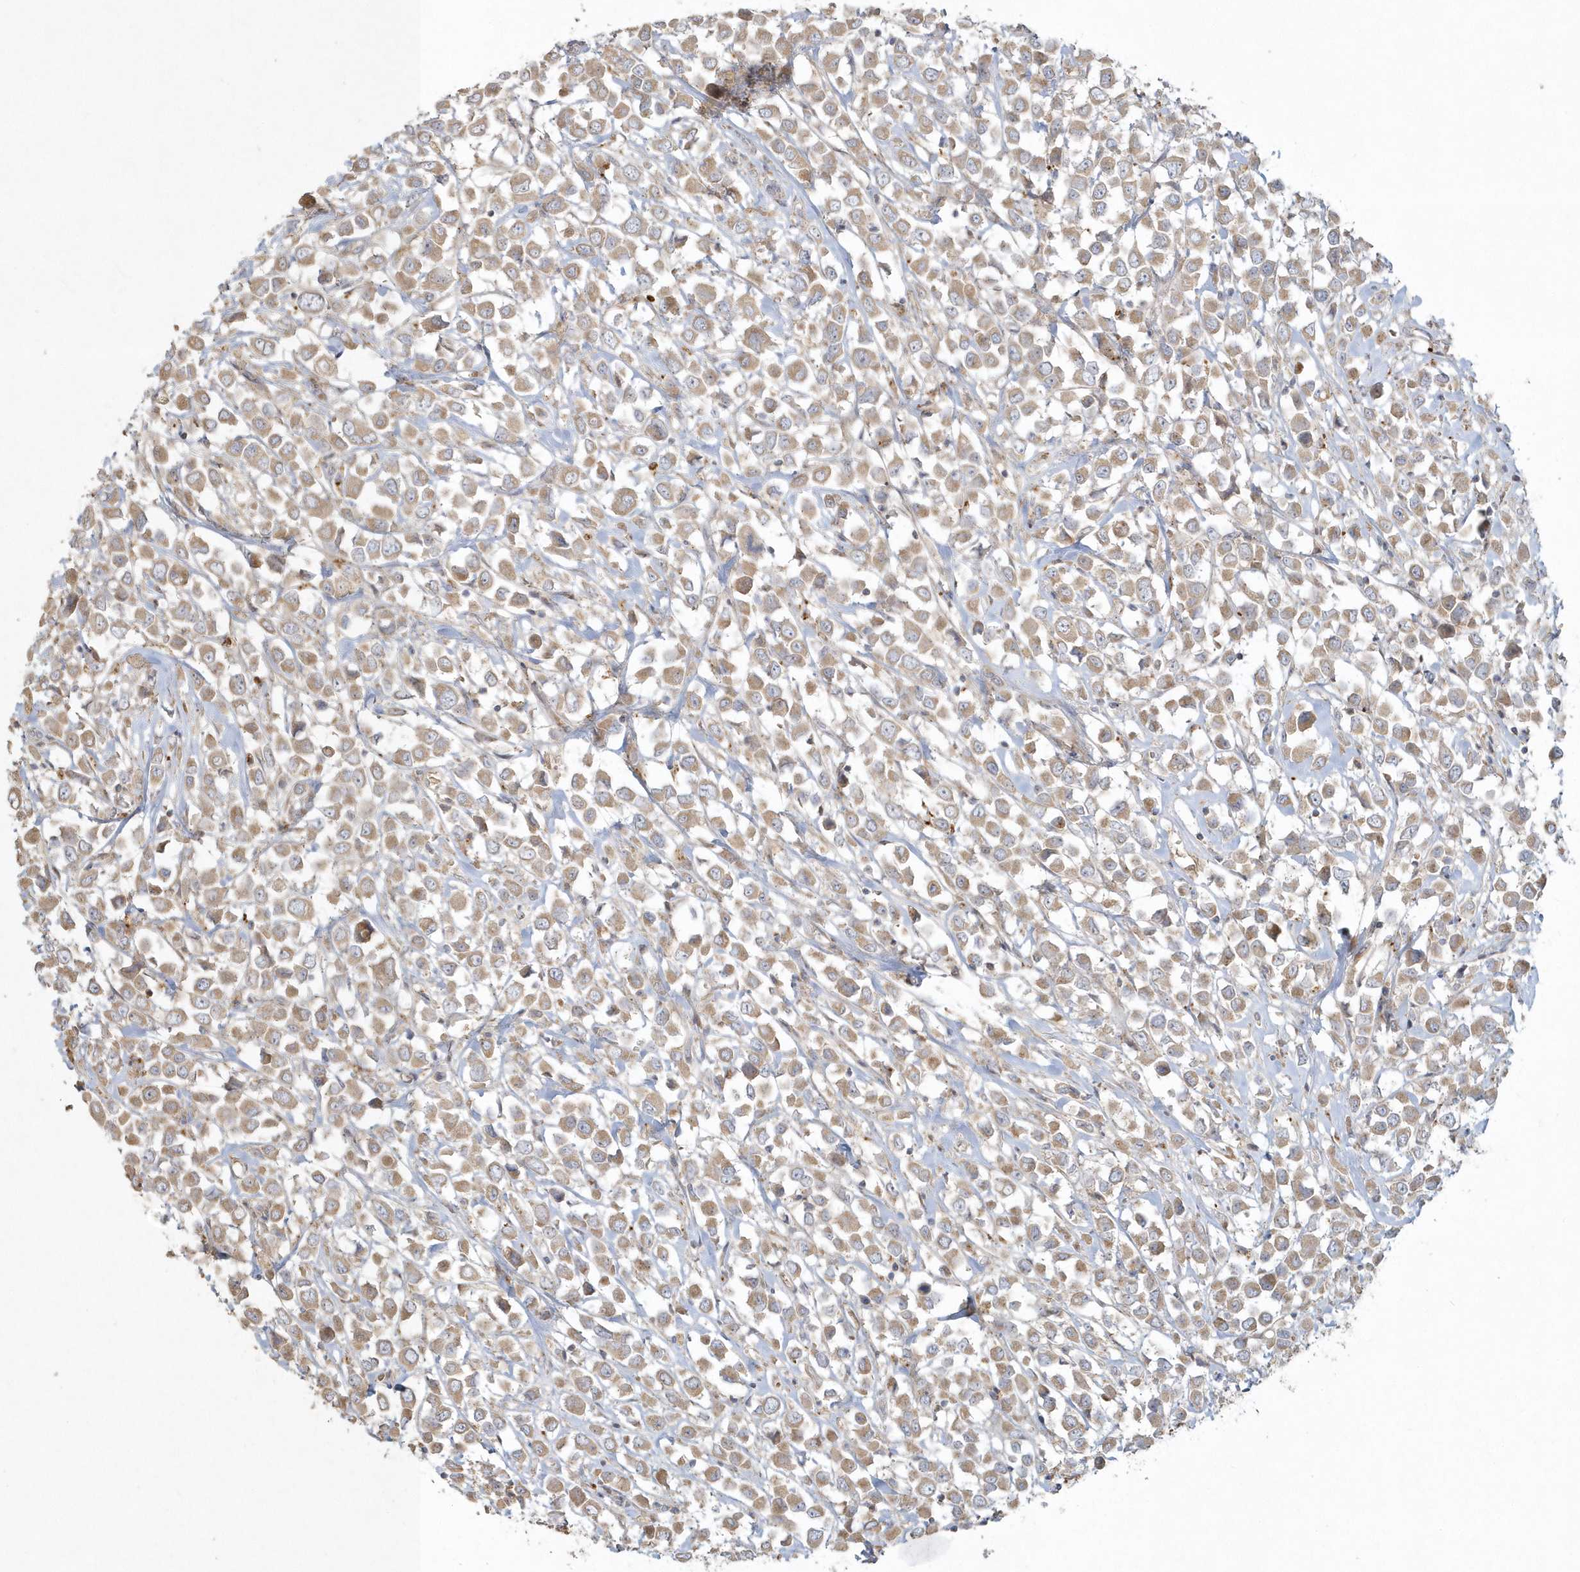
{"staining": {"intensity": "weak", "quantity": ">75%", "location": "cytoplasmic/membranous"}, "tissue": "breast cancer", "cell_type": "Tumor cells", "image_type": "cancer", "snomed": [{"axis": "morphology", "description": "Duct carcinoma"}, {"axis": "topography", "description": "Breast"}], "caption": "Immunohistochemistry (IHC) of invasive ductal carcinoma (breast) exhibits low levels of weak cytoplasmic/membranous positivity in approximately >75% of tumor cells.", "gene": "BLTP3A", "patient": {"sex": "female", "age": 61}}